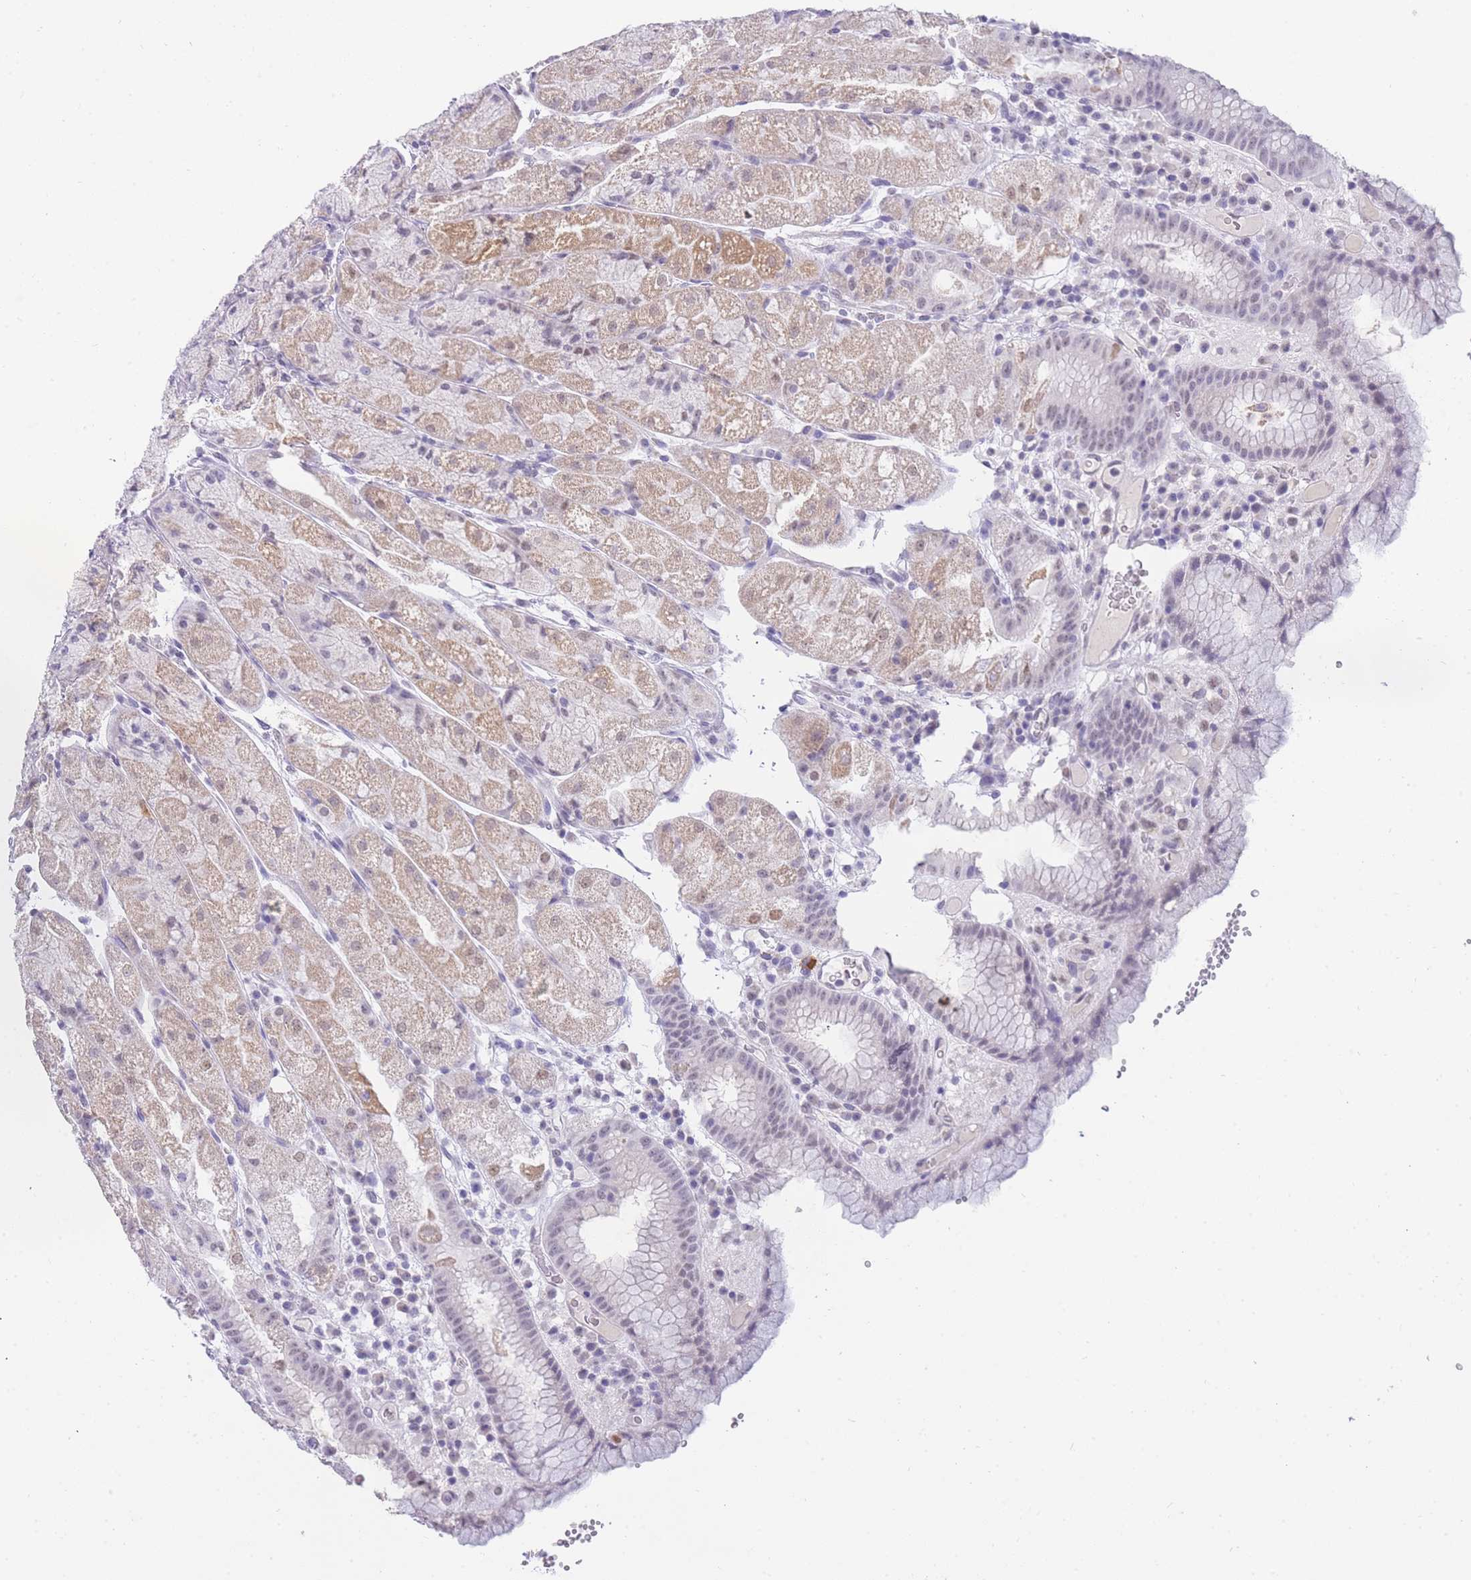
{"staining": {"intensity": "weak", "quantity": "25%-75%", "location": "cytoplasmic/membranous,nuclear"}, "tissue": "stomach", "cell_type": "Glandular cells", "image_type": "normal", "snomed": [{"axis": "morphology", "description": "Normal tissue, NOS"}, {"axis": "topography", "description": "Stomach, upper"}], "caption": "Immunohistochemistry of unremarkable human stomach shows low levels of weak cytoplasmic/membranous,nuclear staining in approximately 25%-75% of glandular cells. (DAB = brown stain, brightfield microscopy at high magnification).", "gene": "FRAT2", "patient": {"sex": "male", "age": 52}}